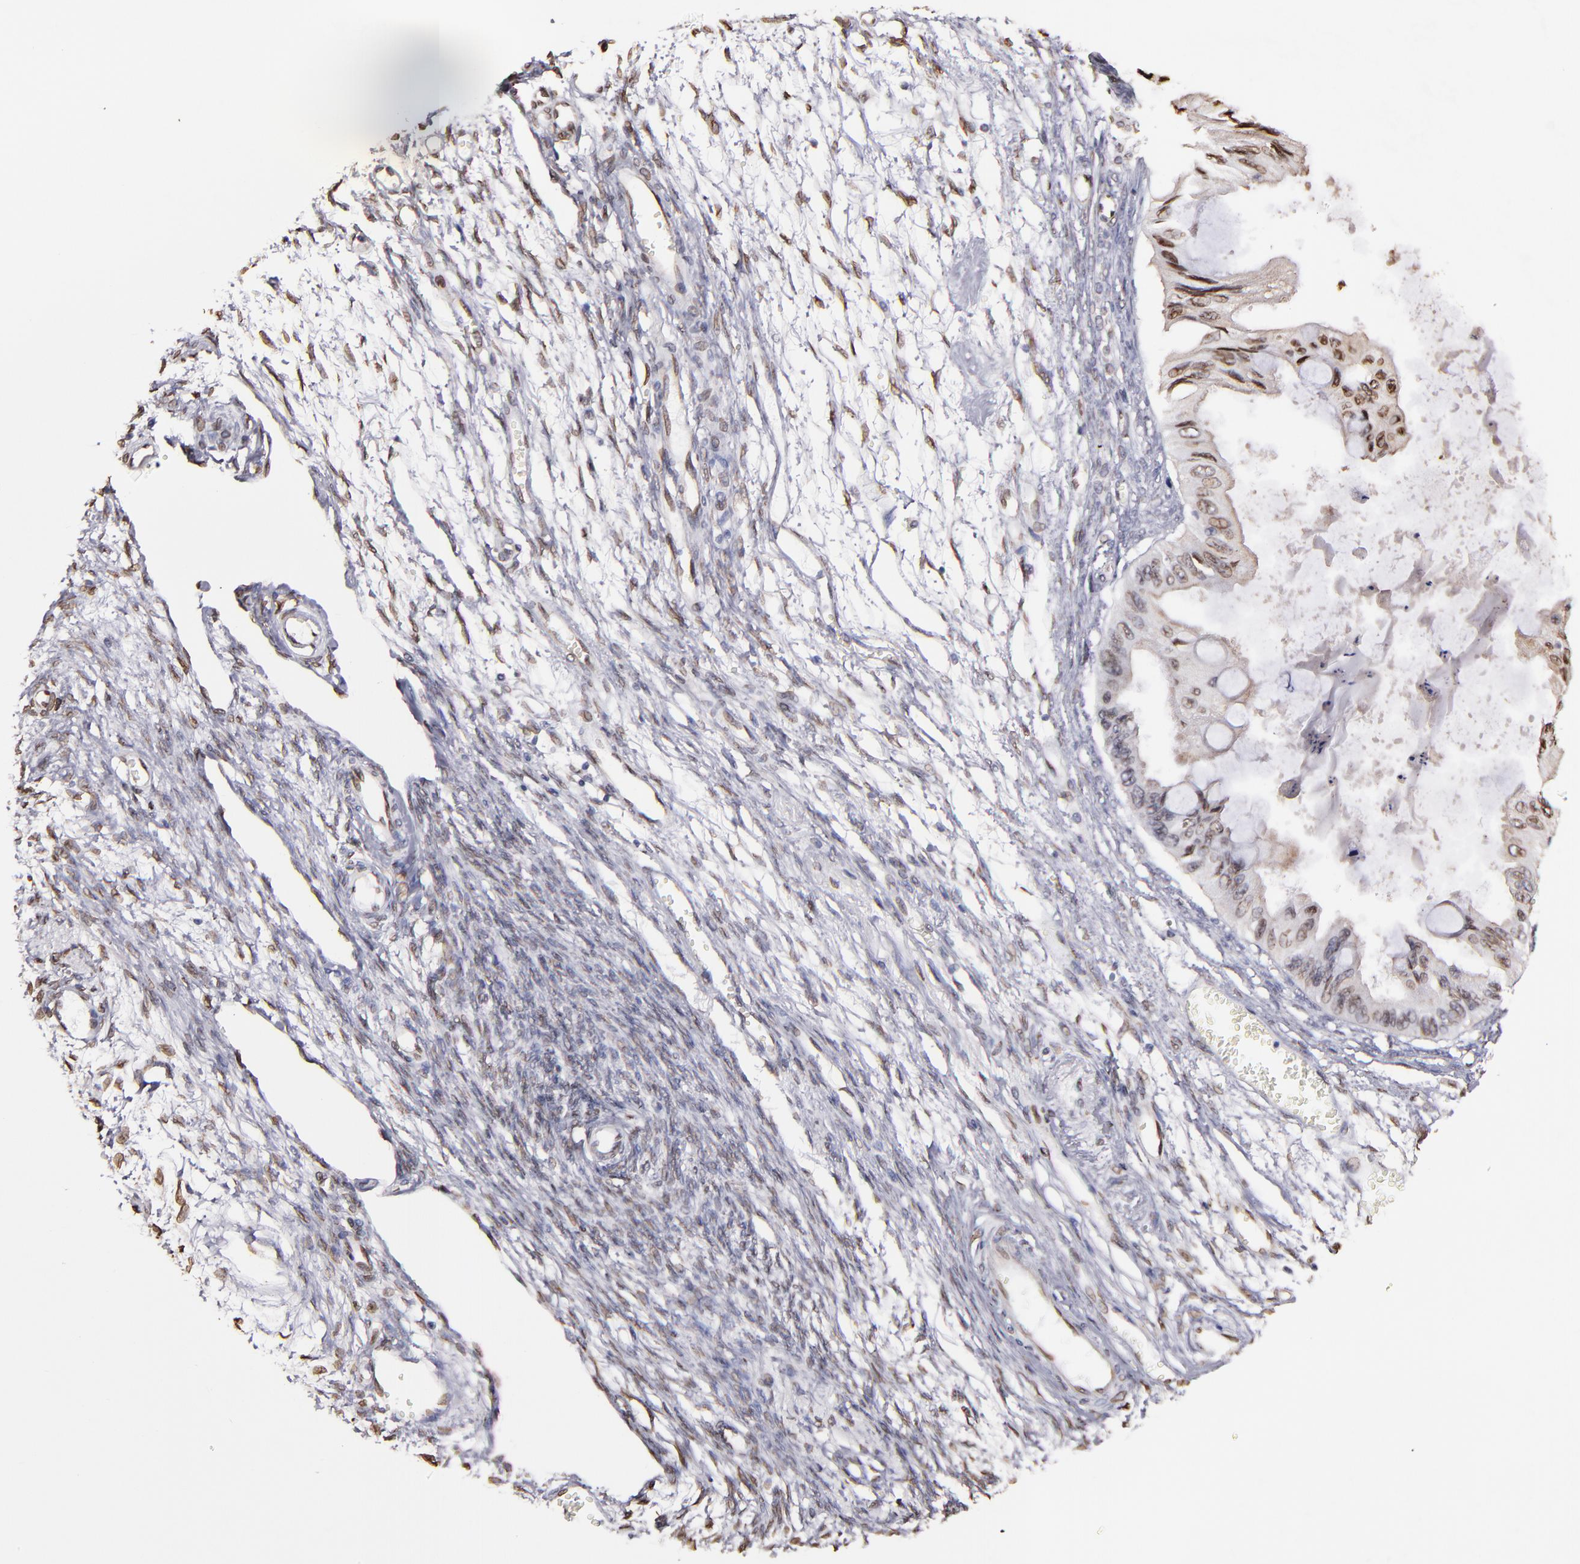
{"staining": {"intensity": "moderate", "quantity": ">75%", "location": "cytoplasmic/membranous,nuclear"}, "tissue": "ovarian cancer", "cell_type": "Tumor cells", "image_type": "cancer", "snomed": [{"axis": "morphology", "description": "Cystadenocarcinoma, mucinous, NOS"}, {"axis": "topography", "description": "Ovary"}], "caption": "Immunohistochemistry (DAB) staining of ovarian mucinous cystadenocarcinoma displays moderate cytoplasmic/membranous and nuclear protein positivity in about >75% of tumor cells. (DAB IHC with brightfield microscopy, high magnification).", "gene": "PUM3", "patient": {"sex": "female", "age": 57}}